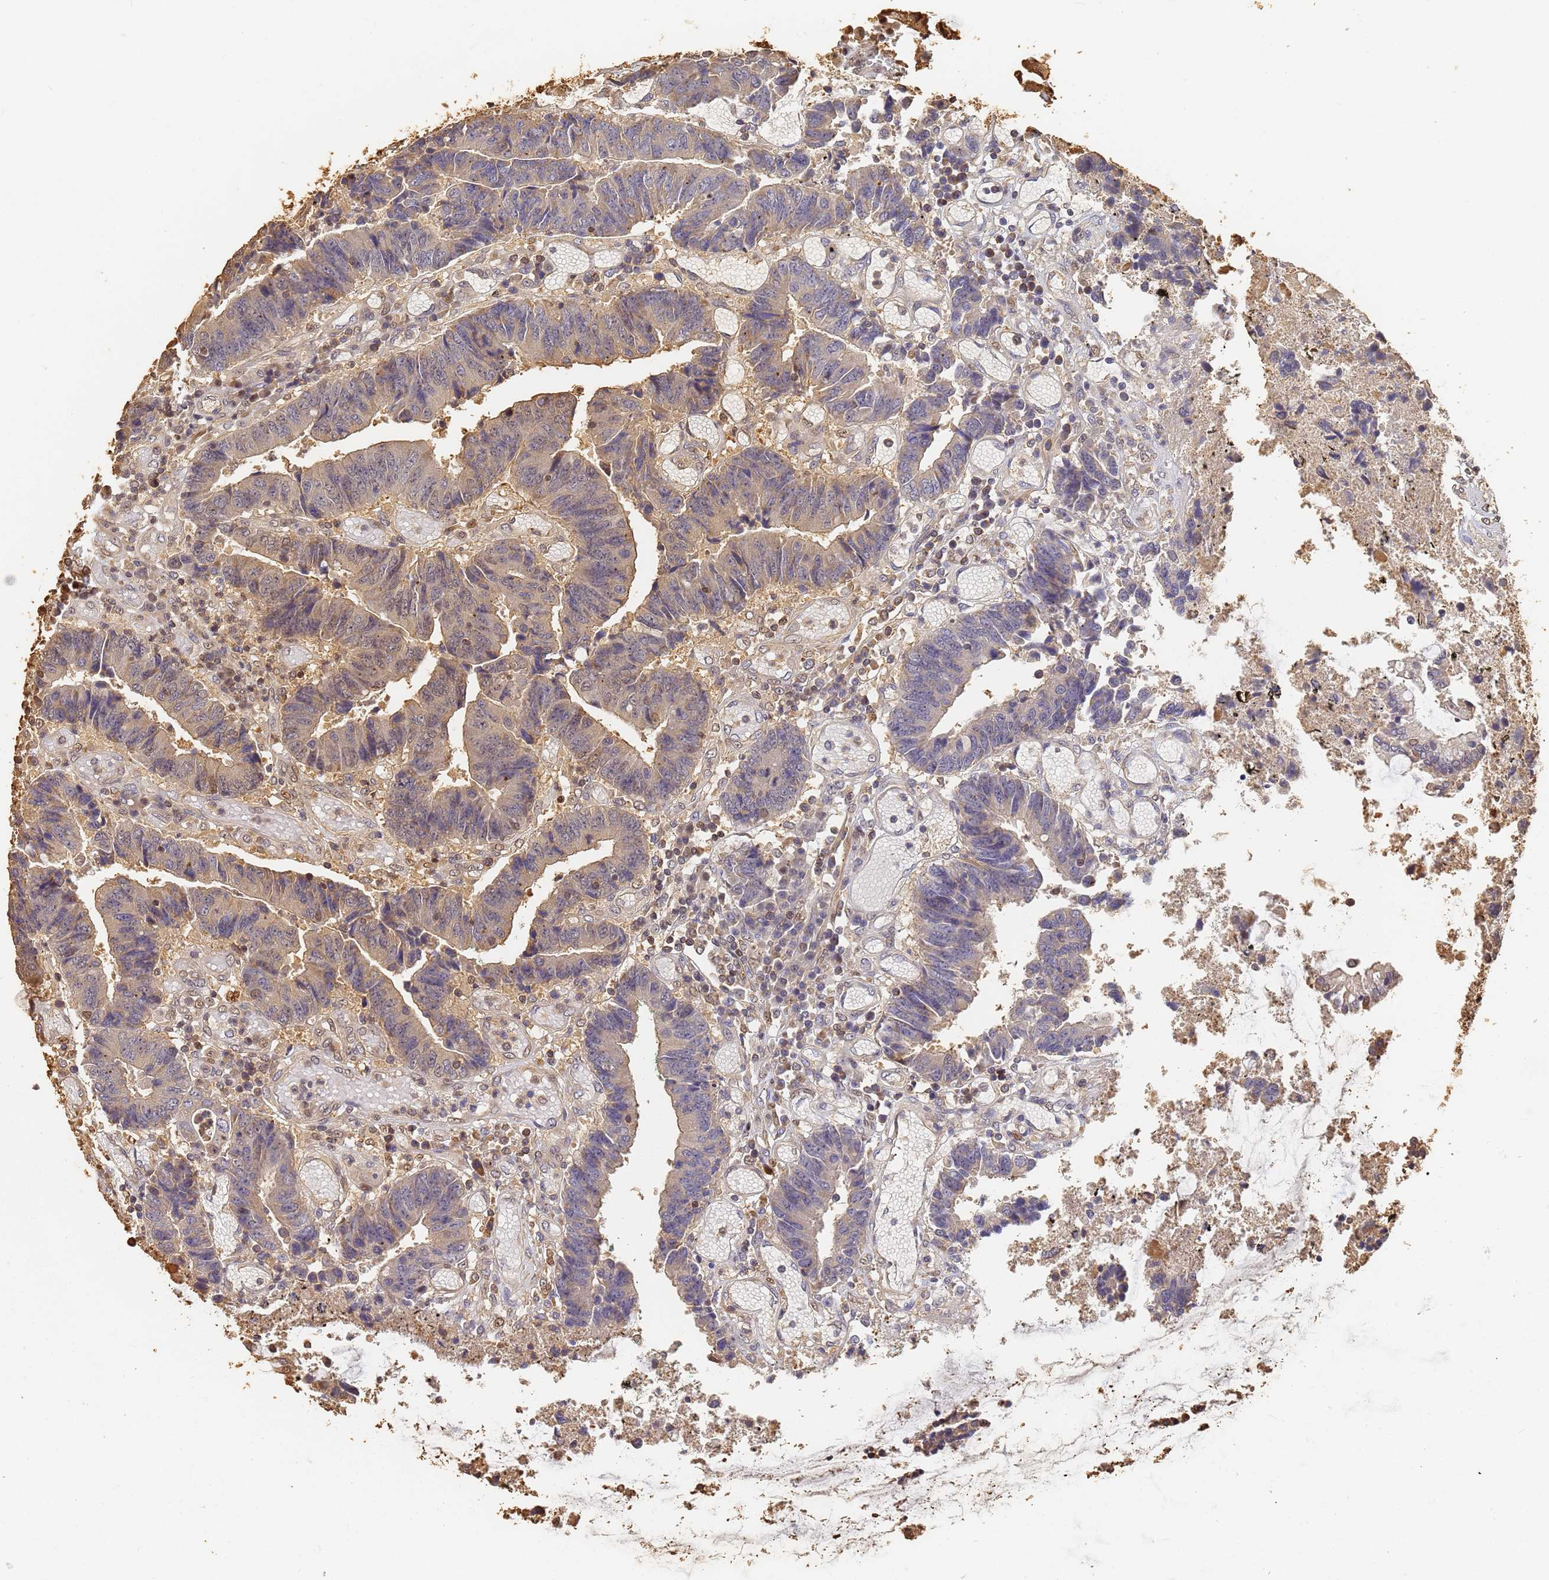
{"staining": {"intensity": "weak", "quantity": "25%-75%", "location": "cytoplasmic/membranous"}, "tissue": "colorectal cancer", "cell_type": "Tumor cells", "image_type": "cancer", "snomed": [{"axis": "morphology", "description": "Adenocarcinoma, NOS"}, {"axis": "topography", "description": "Rectum"}], "caption": "Human colorectal cancer (adenocarcinoma) stained for a protein (brown) exhibits weak cytoplasmic/membranous positive staining in approximately 25%-75% of tumor cells.", "gene": "JAK2", "patient": {"sex": "male", "age": 84}}